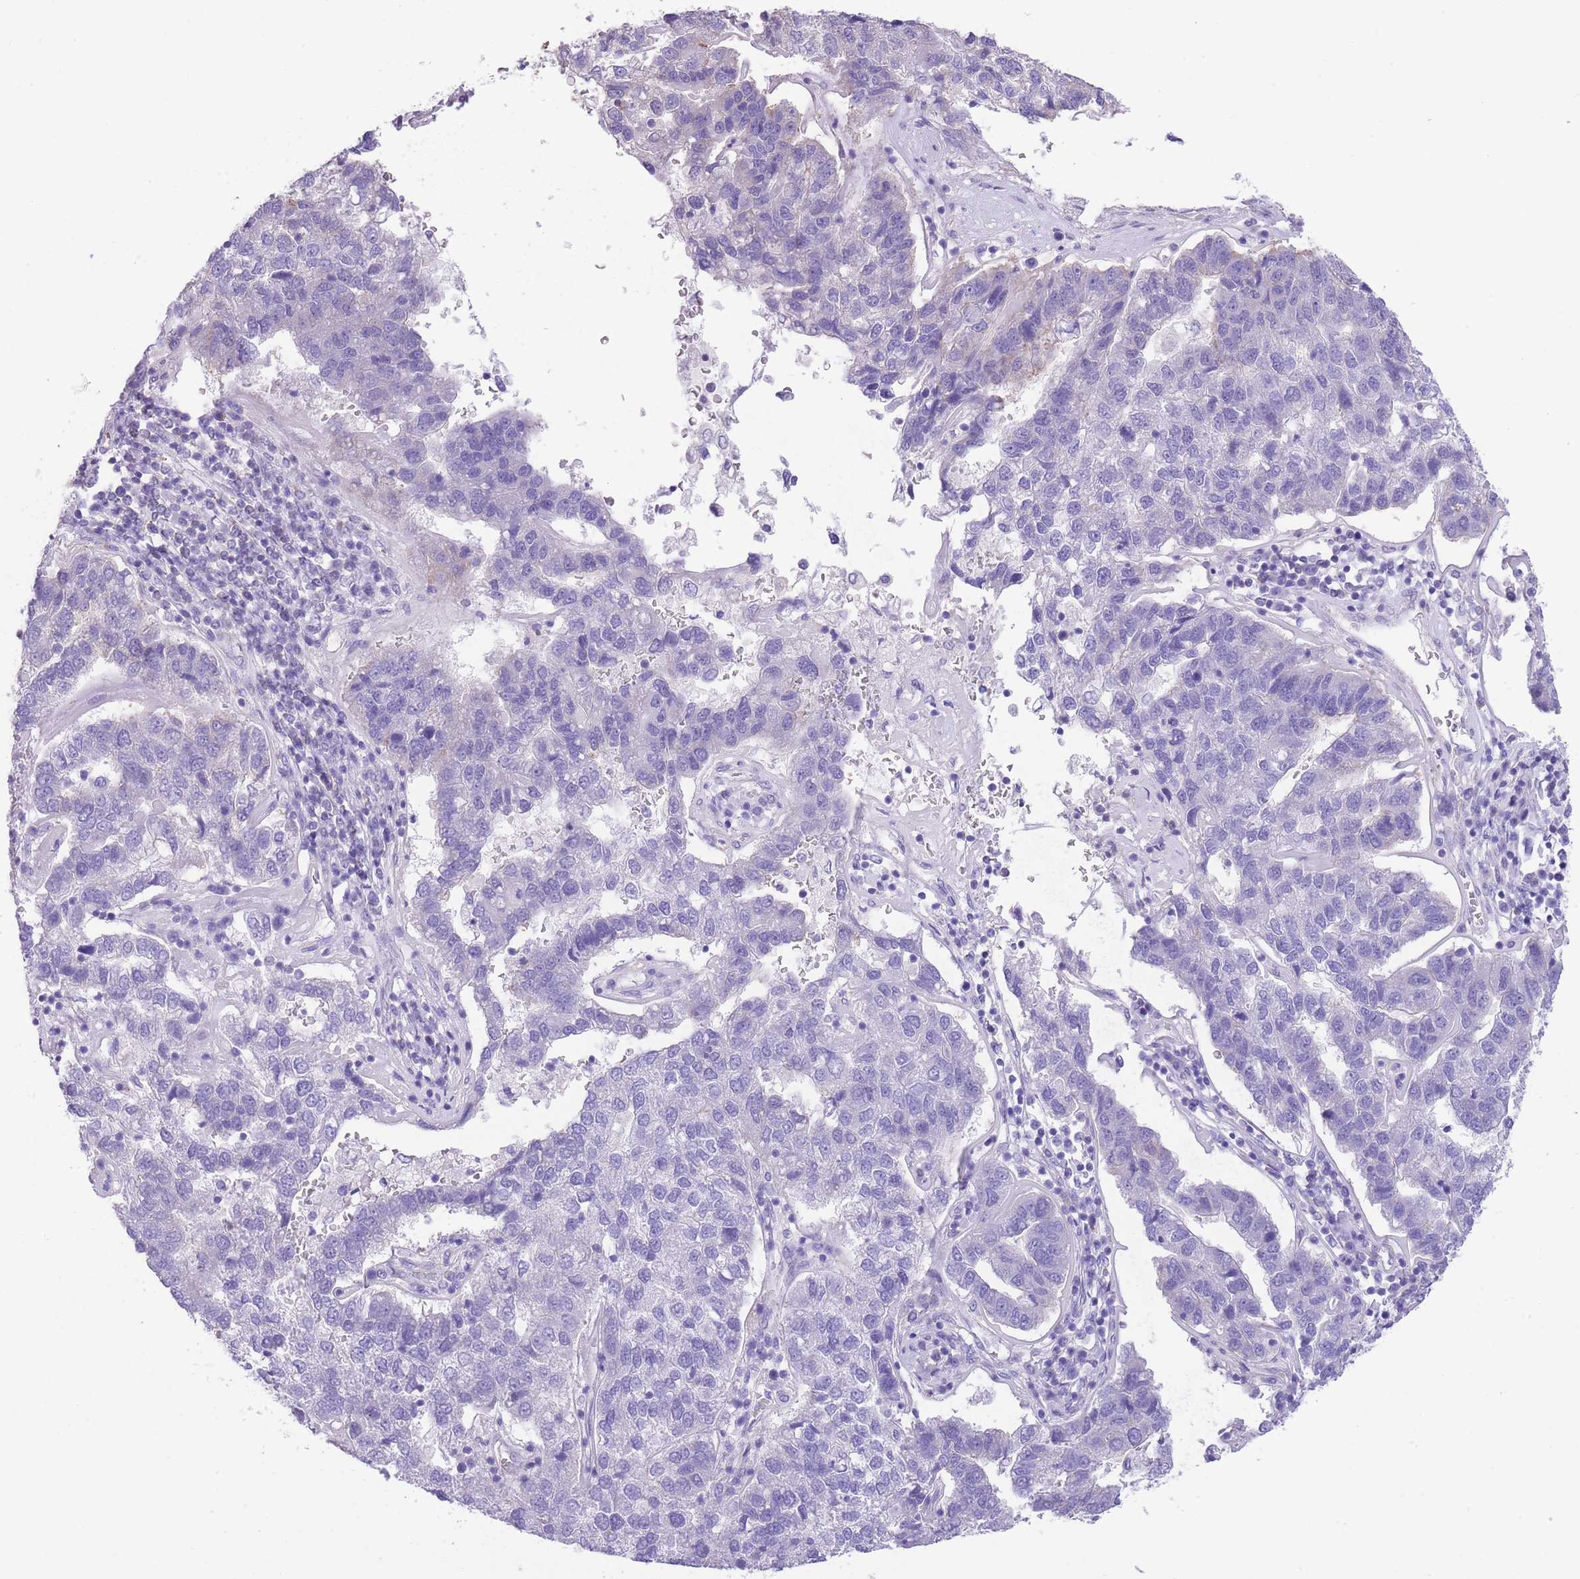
{"staining": {"intensity": "negative", "quantity": "none", "location": "none"}, "tissue": "pancreatic cancer", "cell_type": "Tumor cells", "image_type": "cancer", "snomed": [{"axis": "morphology", "description": "Adenocarcinoma, NOS"}, {"axis": "topography", "description": "Pancreas"}], "caption": "Immunohistochemical staining of pancreatic cancer shows no significant staining in tumor cells. (DAB (3,3'-diaminobenzidine) immunohistochemistry (IHC) with hematoxylin counter stain).", "gene": "RHOU", "patient": {"sex": "female", "age": 61}}